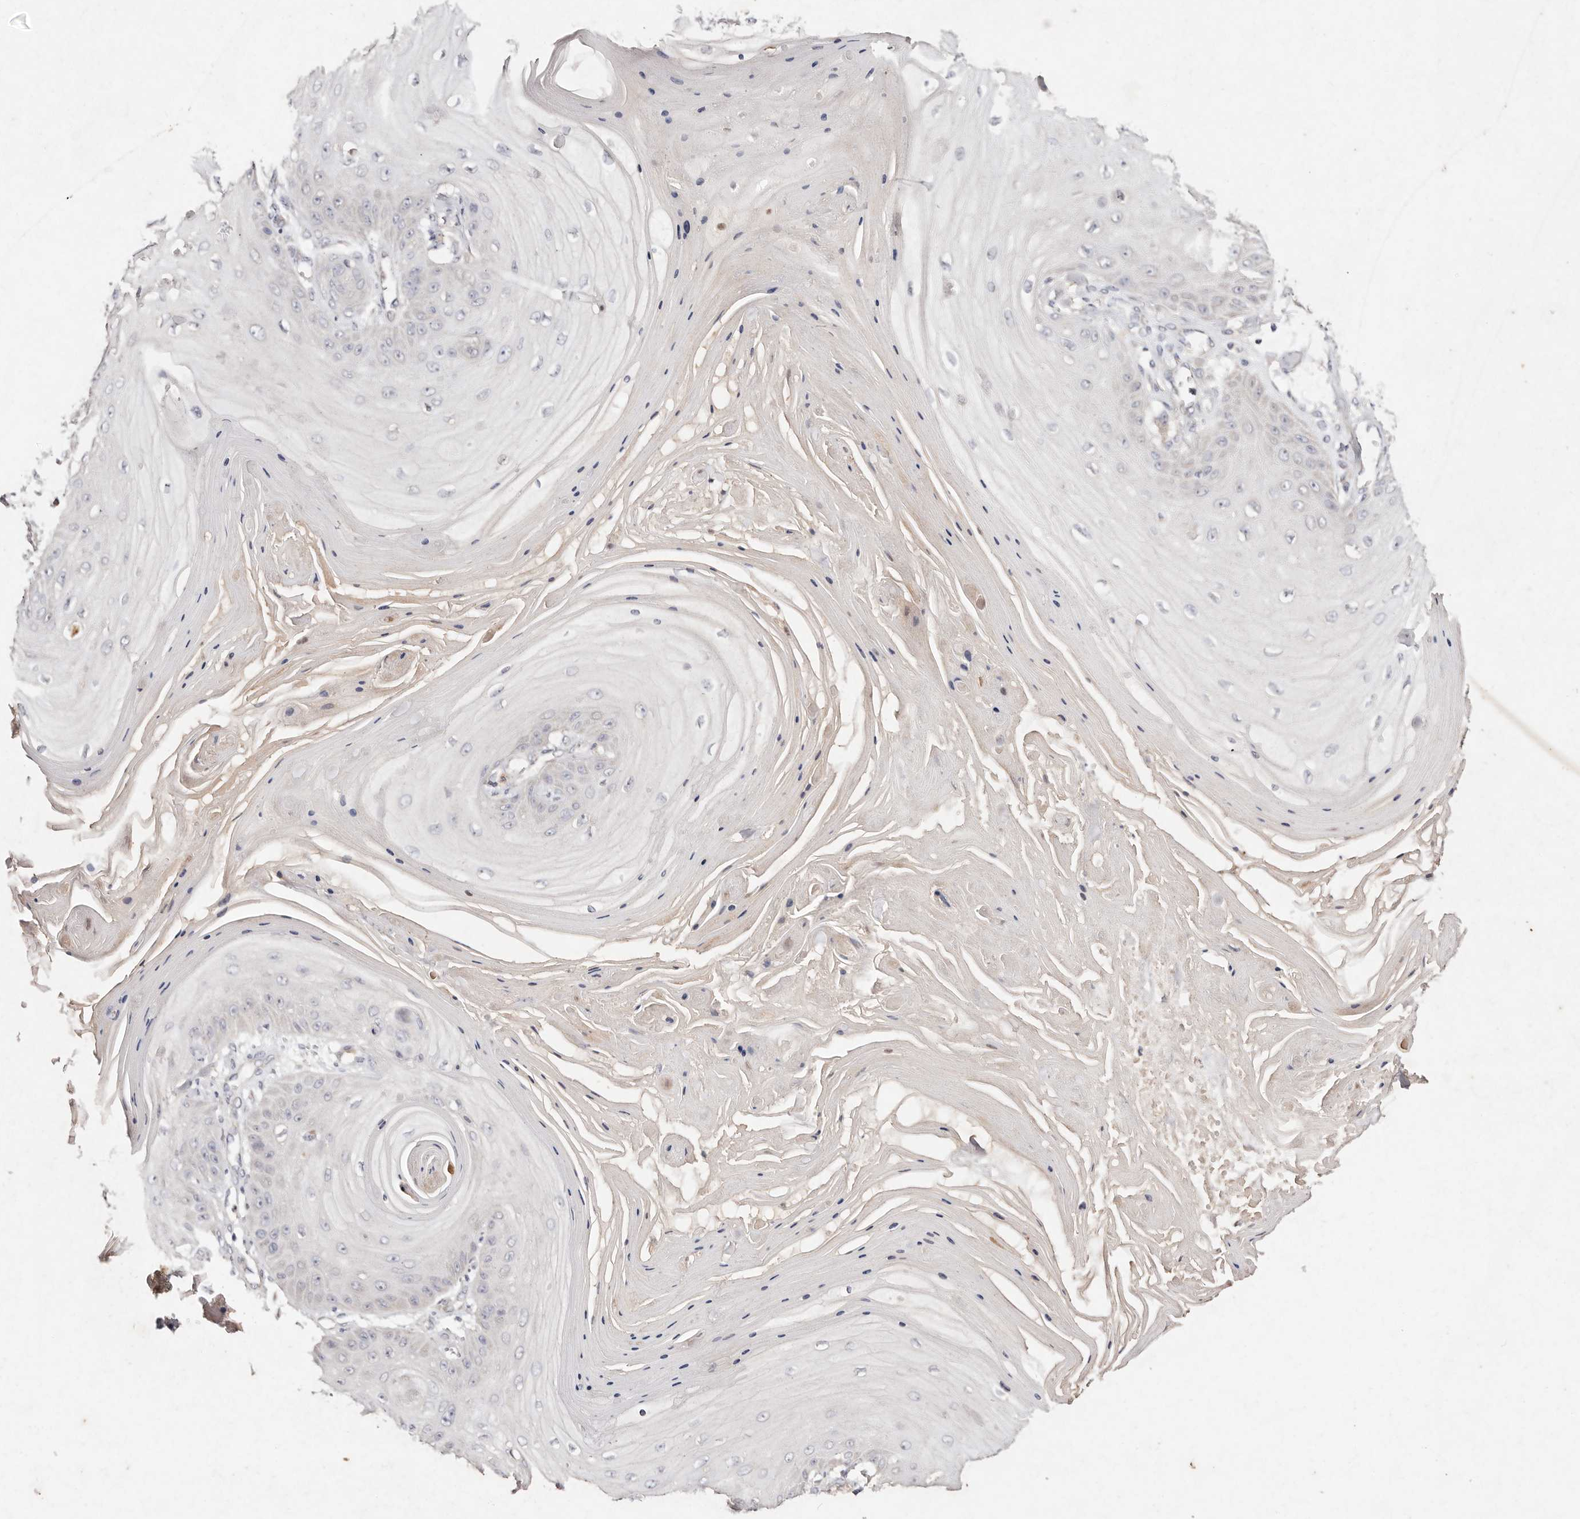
{"staining": {"intensity": "negative", "quantity": "none", "location": "none"}, "tissue": "skin cancer", "cell_type": "Tumor cells", "image_type": "cancer", "snomed": [{"axis": "morphology", "description": "Squamous cell carcinoma, NOS"}, {"axis": "topography", "description": "Skin"}], "caption": "A photomicrograph of skin cancer stained for a protein exhibits no brown staining in tumor cells. The staining is performed using DAB brown chromogen with nuclei counter-stained in using hematoxylin.", "gene": "TSC2", "patient": {"sex": "male", "age": 74}}